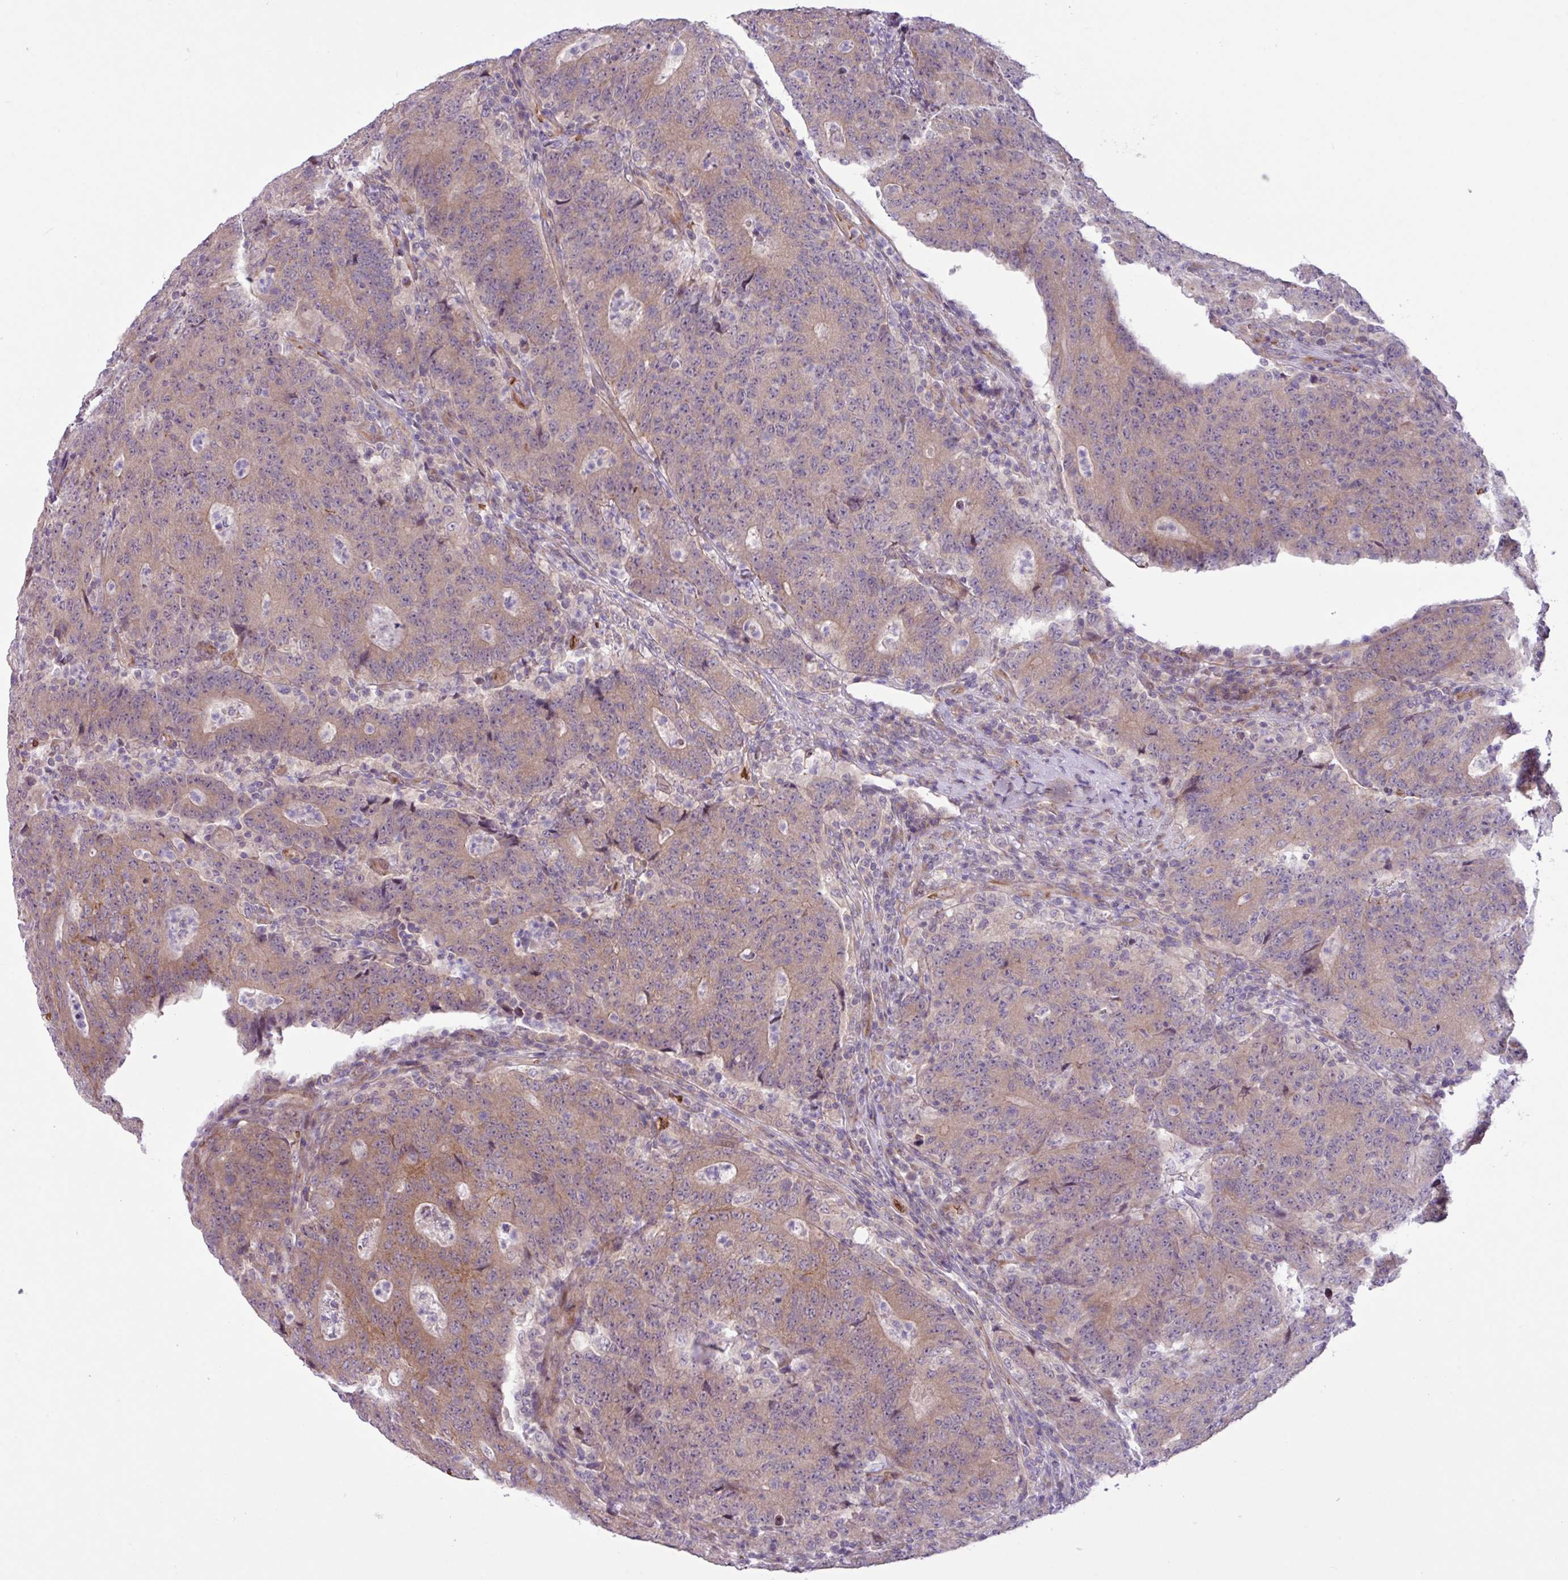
{"staining": {"intensity": "moderate", "quantity": "25%-75%", "location": "cytoplasmic/membranous"}, "tissue": "colorectal cancer", "cell_type": "Tumor cells", "image_type": "cancer", "snomed": [{"axis": "morphology", "description": "Adenocarcinoma, NOS"}, {"axis": "topography", "description": "Colon"}], "caption": "A micrograph of human adenocarcinoma (colorectal) stained for a protein demonstrates moderate cytoplasmic/membranous brown staining in tumor cells.", "gene": "RAD21L1", "patient": {"sex": "female", "age": 75}}